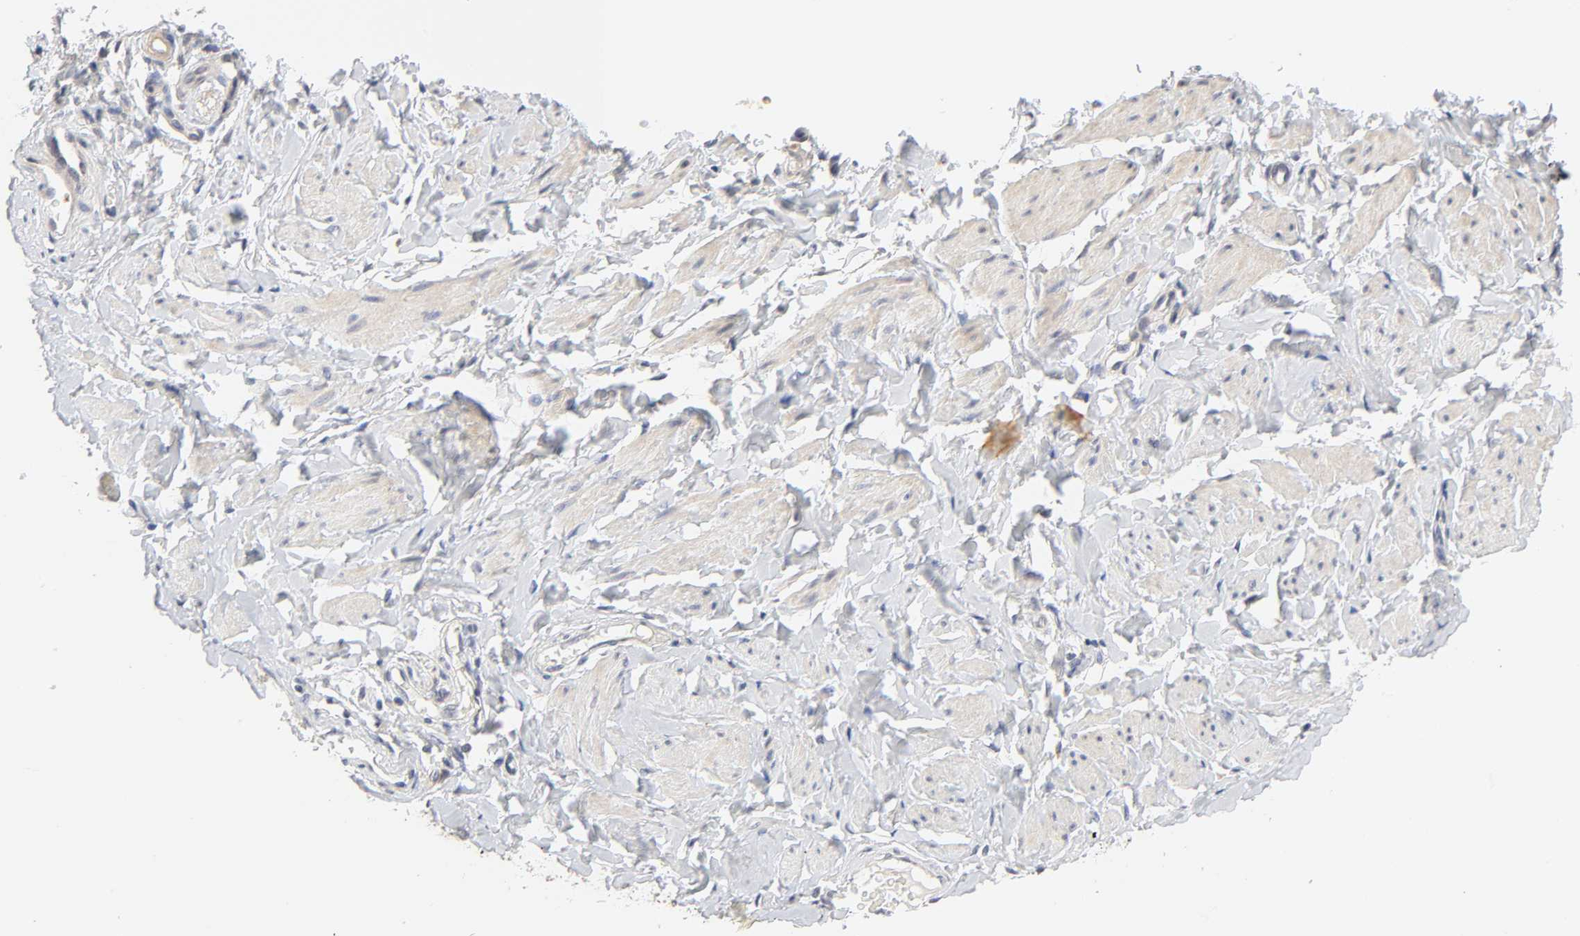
{"staining": {"intensity": "weak", "quantity": "<25%", "location": "cytoplasmic/membranous"}, "tissue": "vagina", "cell_type": "Squamous epithelial cells", "image_type": "normal", "snomed": [{"axis": "morphology", "description": "Normal tissue, NOS"}, {"axis": "topography", "description": "Vagina"}], "caption": "Immunohistochemistry (IHC) of unremarkable vagina demonstrates no expression in squamous epithelial cells.", "gene": "CXADR", "patient": {"sex": "female", "age": 55}}